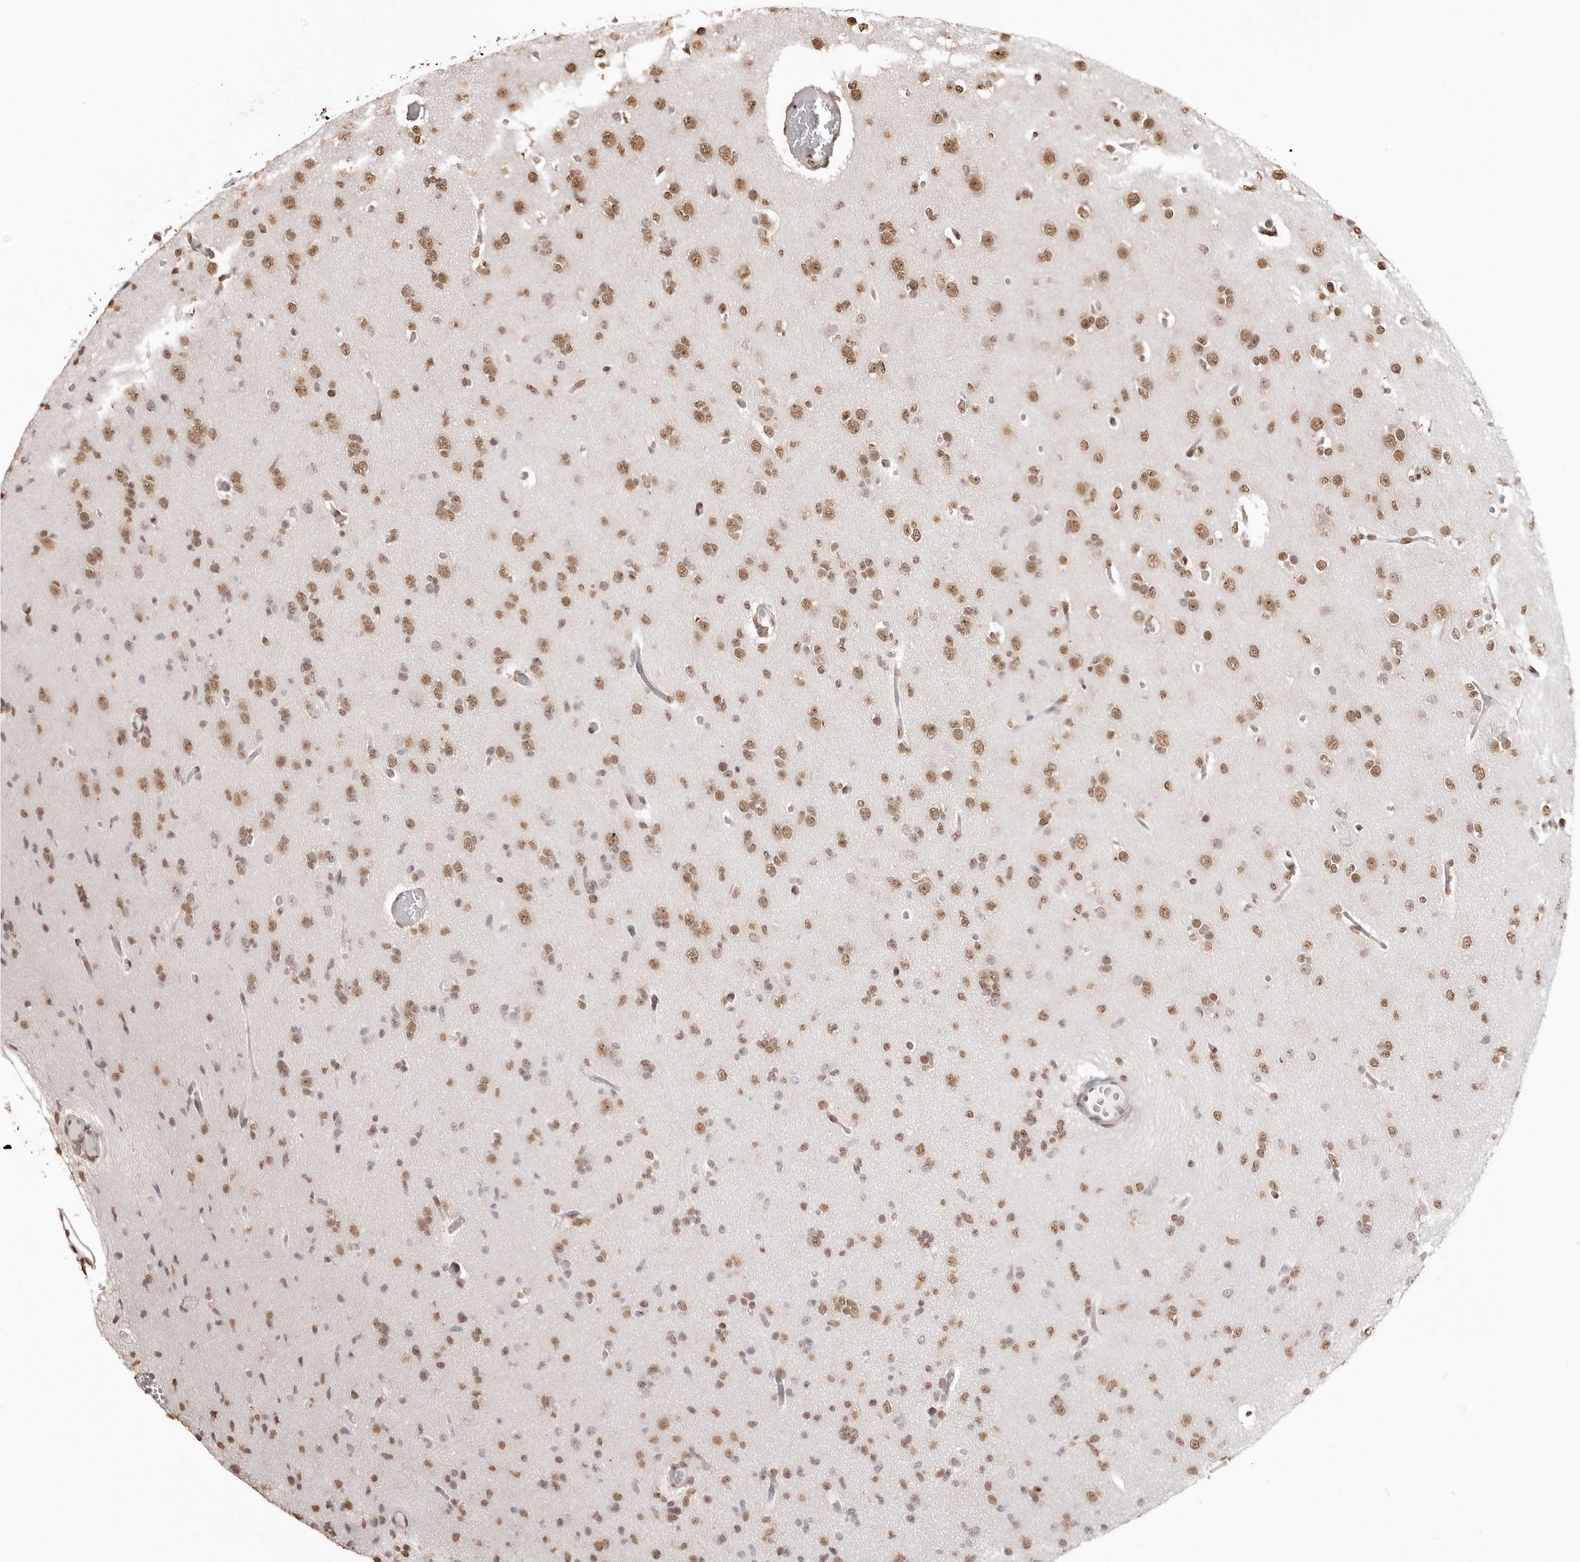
{"staining": {"intensity": "moderate", "quantity": ">75%", "location": "nuclear"}, "tissue": "glioma", "cell_type": "Tumor cells", "image_type": "cancer", "snomed": [{"axis": "morphology", "description": "Glioma, malignant, Low grade"}, {"axis": "topography", "description": "Brain"}], "caption": "Immunohistochemical staining of human malignant low-grade glioma displays medium levels of moderate nuclear protein expression in approximately >75% of tumor cells.", "gene": "OLIG3", "patient": {"sex": "female", "age": 22}}